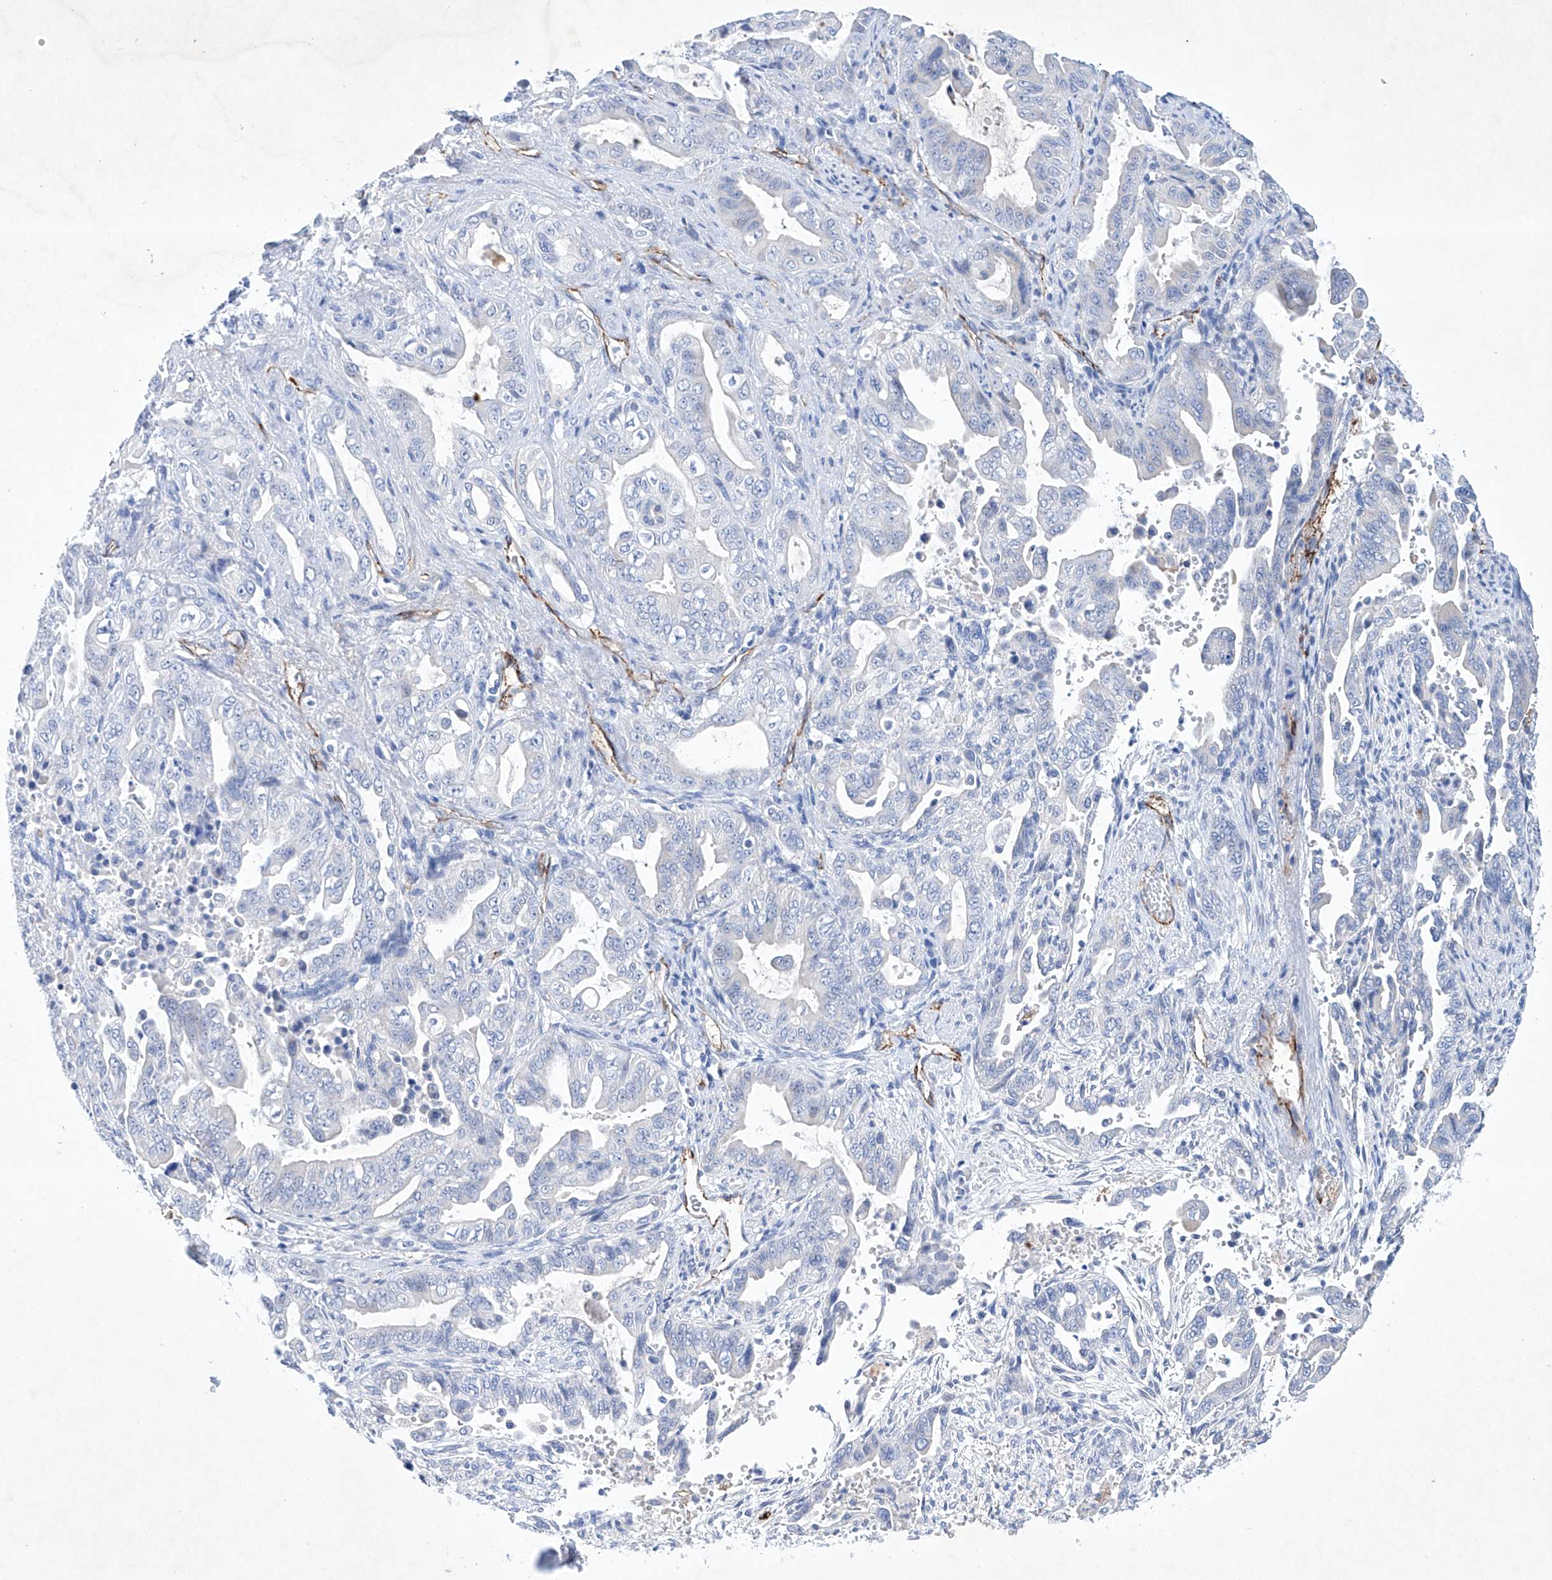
{"staining": {"intensity": "negative", "quantity": "none", "location": "none"}, "tissue": "pancreatic cancer", "cell_type": "Tumor cells", "image_type": "cancer", "snomed": [{"axis": "morphology", "description": "Adenocarcinoma, NOS"}, {"axis": "topography", "description": "Pancreas"}], "caption": "Immunohistochemical staining of human pancreatic adenocarcinoma reveals no significant expression in tumor cells.", "gene": "ETV7", "patient": {"sex": "male", "age": 70}}